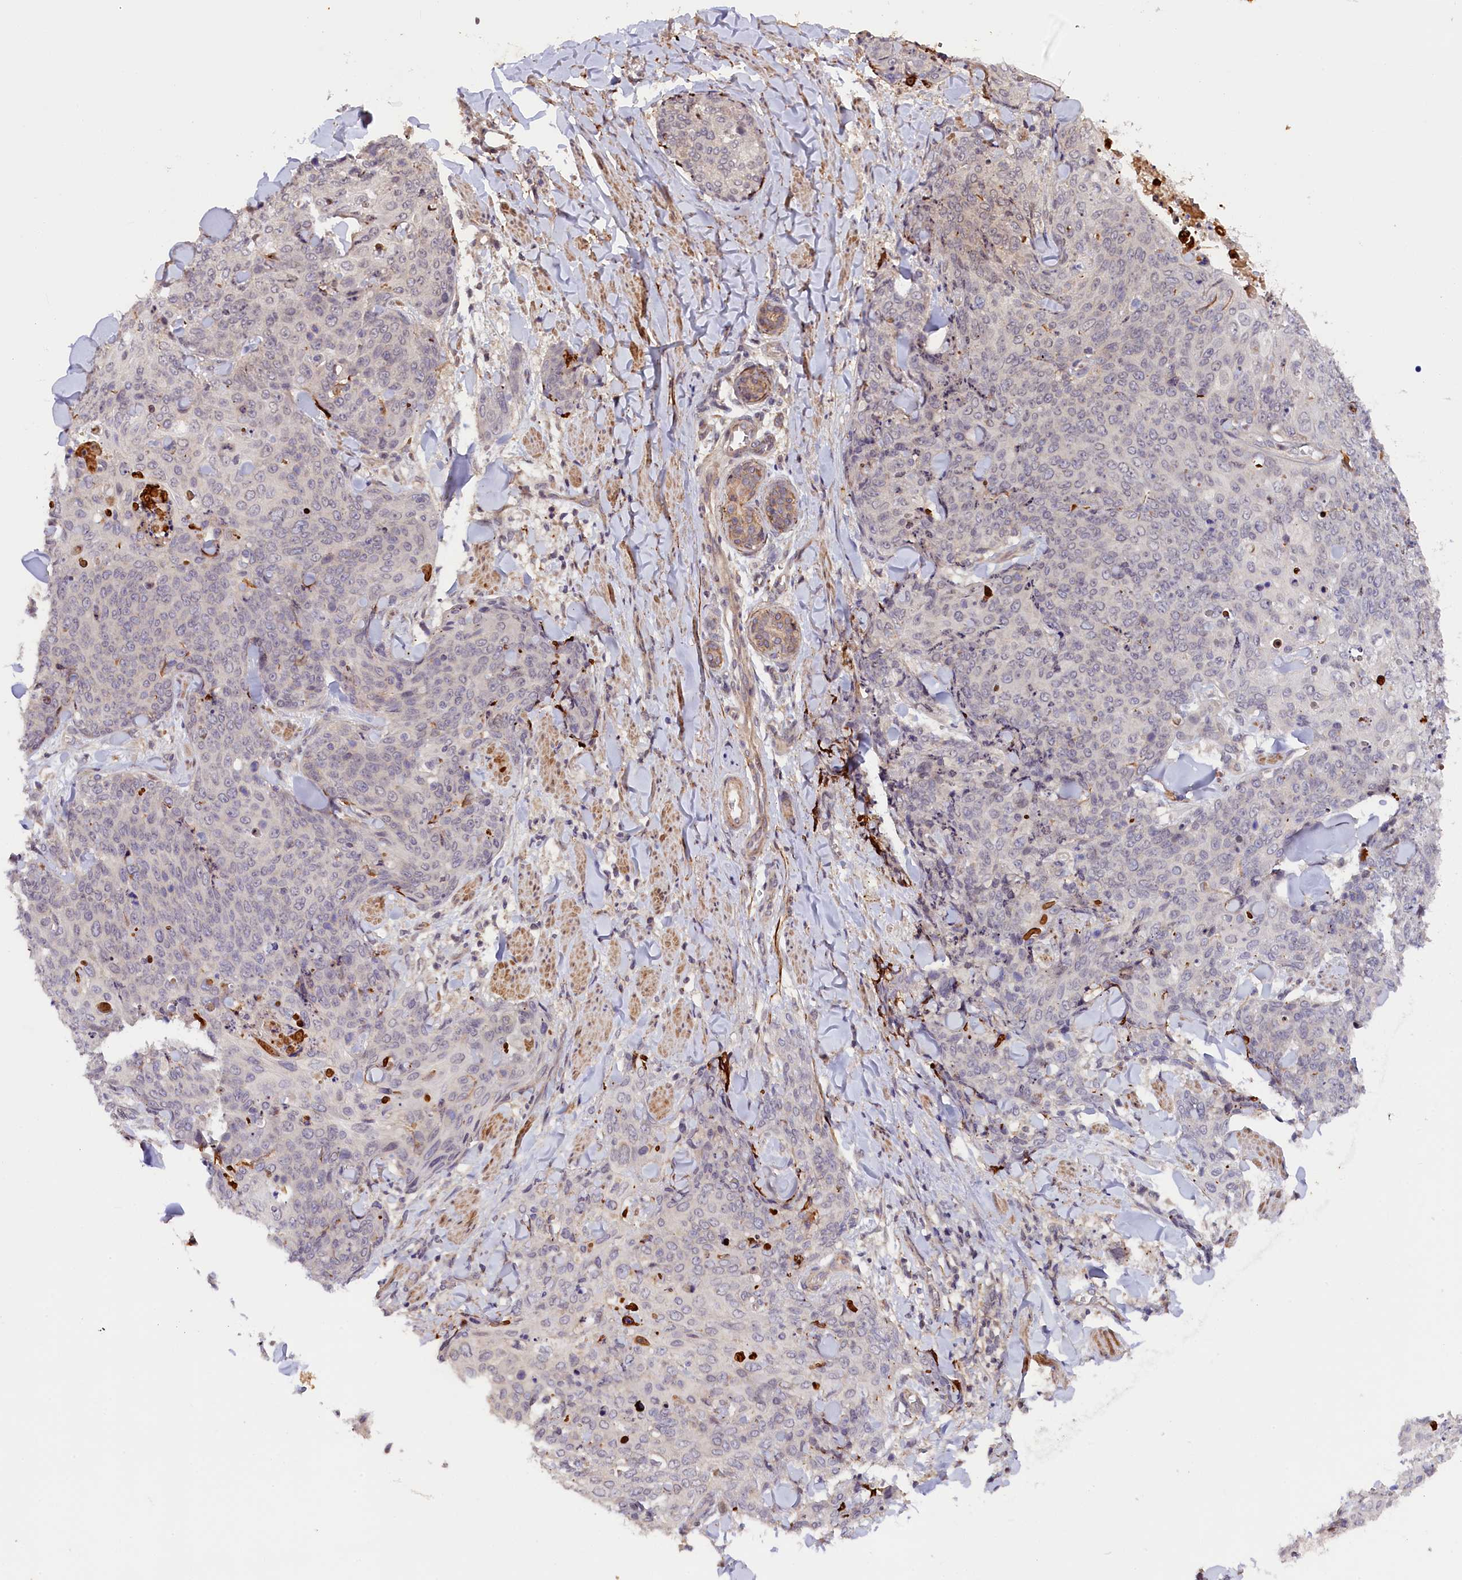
{"staining": {"intensity": "negative", "quantity": "none", "location": "none"}, "tissue": "skin cancer", "cell_type": "Tumor cells", "image_type": "cancer", "snomed": [{"axis": "morphology", "description": "Squamous cell carcinoma, NOS"}, {"axis": "topography", "description": "Skin"}, {"axis": "topography", "description": "Vulva"}], "caption": "An image of skin cancer stained for a protein displays no brown staining in tumor cells.", "gene": "ZNF480", "patient": {"sex": "female", "age": 85}}